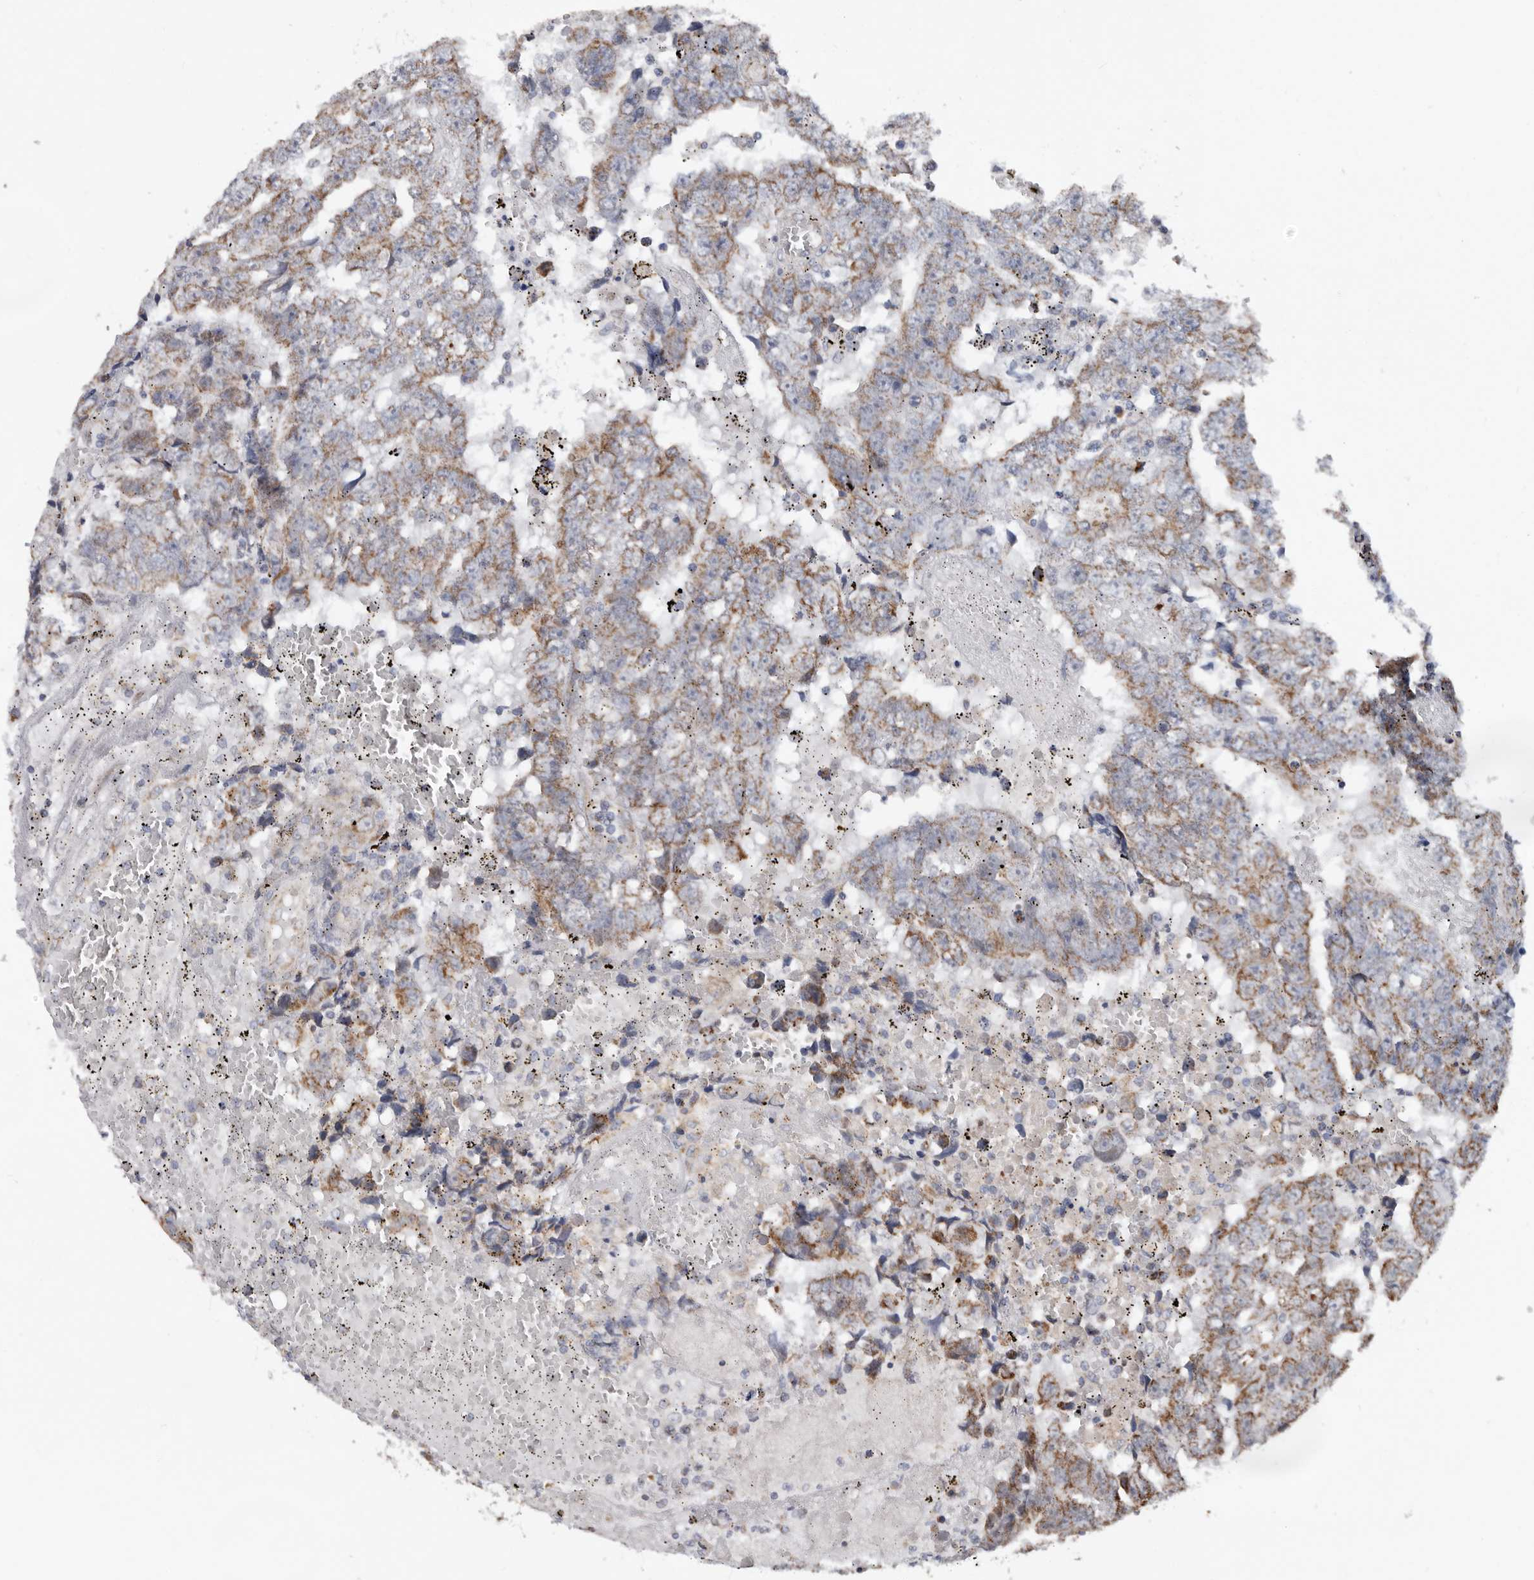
{"staining": {"intensity": "weak", "quantity": "25%-75%", "location": "cytoplasmic/membranous"}, "tissue": "testis cancer", "cell_type": "Tumor cells", "image_type": "cancer", "snomed": [{"axis": "morphology", "description": "Carcinoma, Embryonal, NOS"}, {"axis": "topography", "description": "Testis"}], "caption": "A brown stain labels weak cytoplasmic/membranous staining of a protein in human testis embryonal carcinoma tumor cells.", "gene": "MRPL18", "patient": {"sex": "male", "age": 25}}